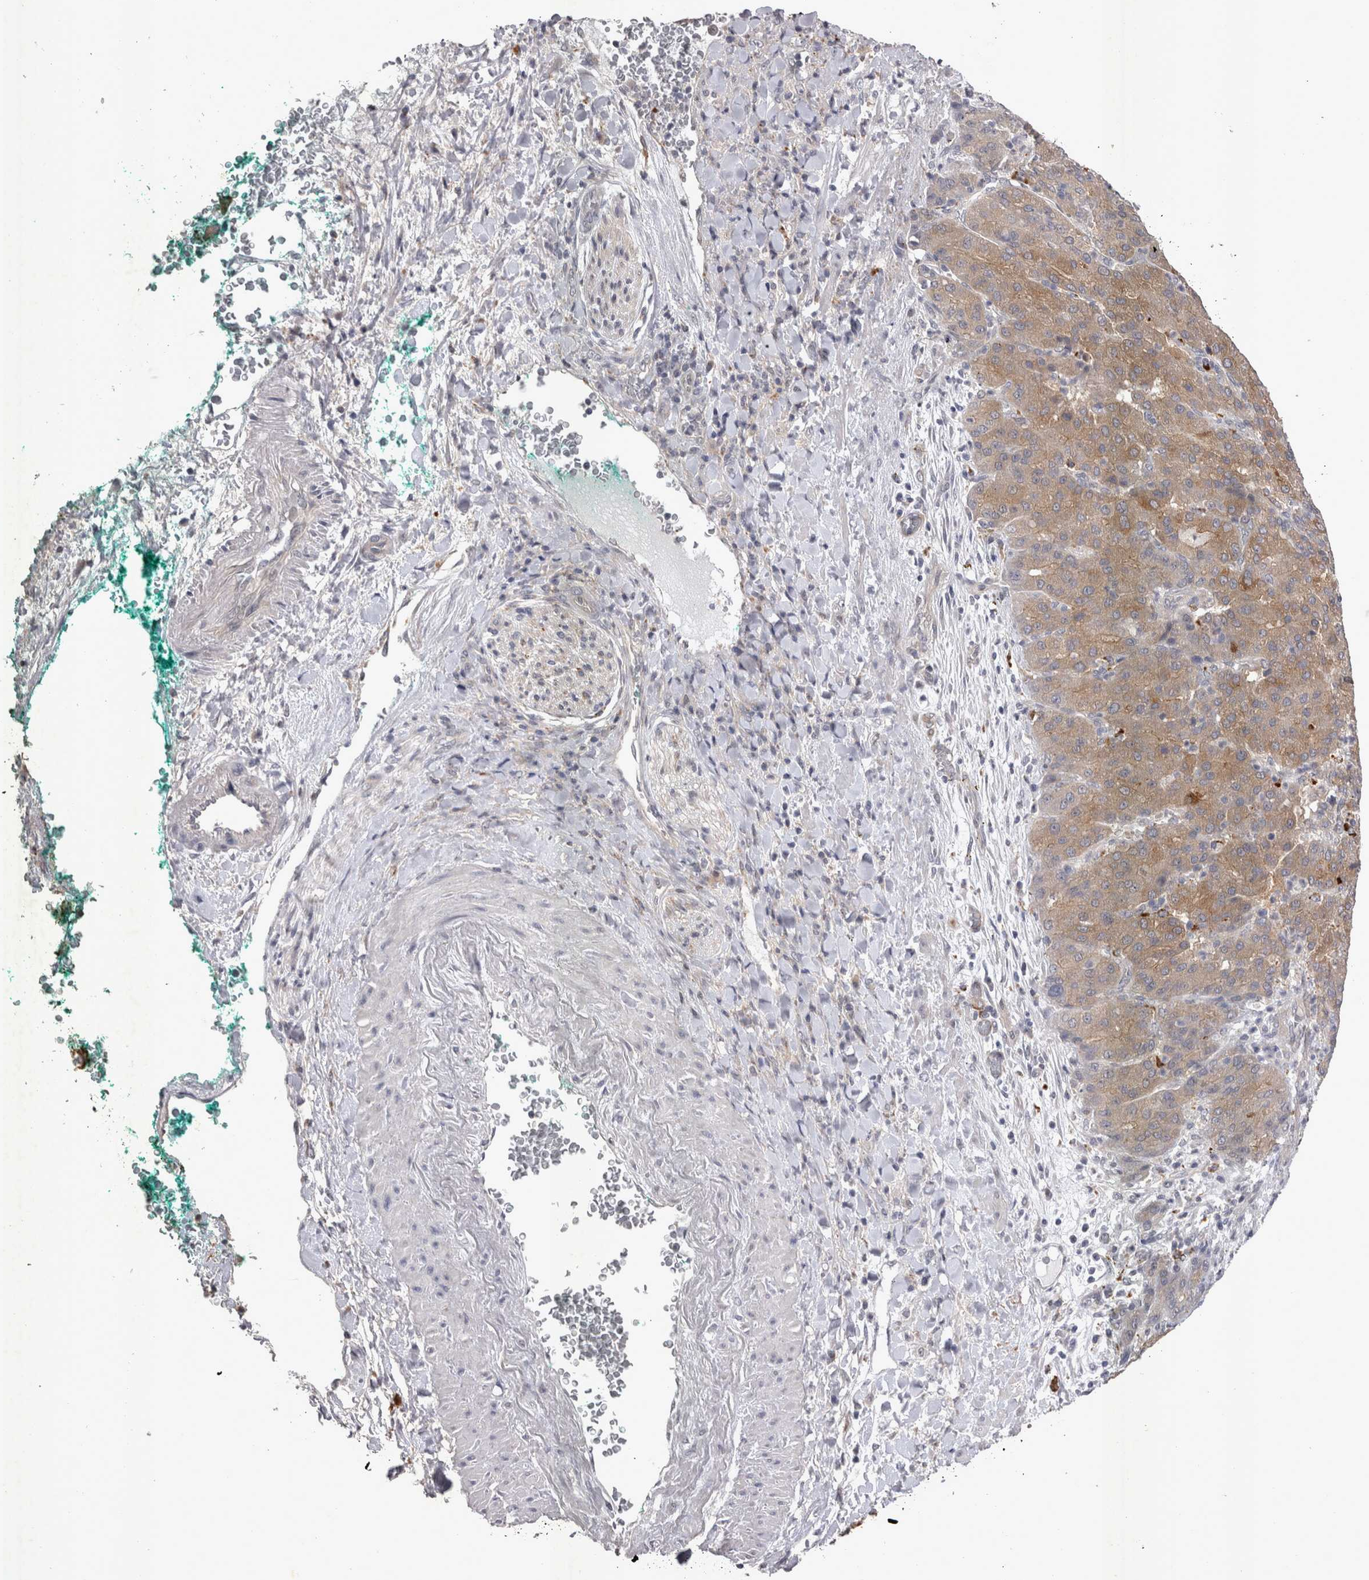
{"staining": {"intensity": "moderate", "quantity": ">75%", "location": "cytoplasmic/membranous"}, "tissue": "liver cancer", "cell_type": "Tumor cells", "image_type": "cancer", "snomed": [{"axis": "morphology", "description": "Carcinoma, Hepatocellular, NOS"}, {"axis": "topography", "description": "Liver"}], "caption": "Liver cancer stained with DAB immunohistochemistry (IHC) displays medium levels of moderate cytoplasmic/membranous positivity in about >75% of tumor cells.", "gene": "CTBS", "patient": {"sex": "male", "age": 65}}